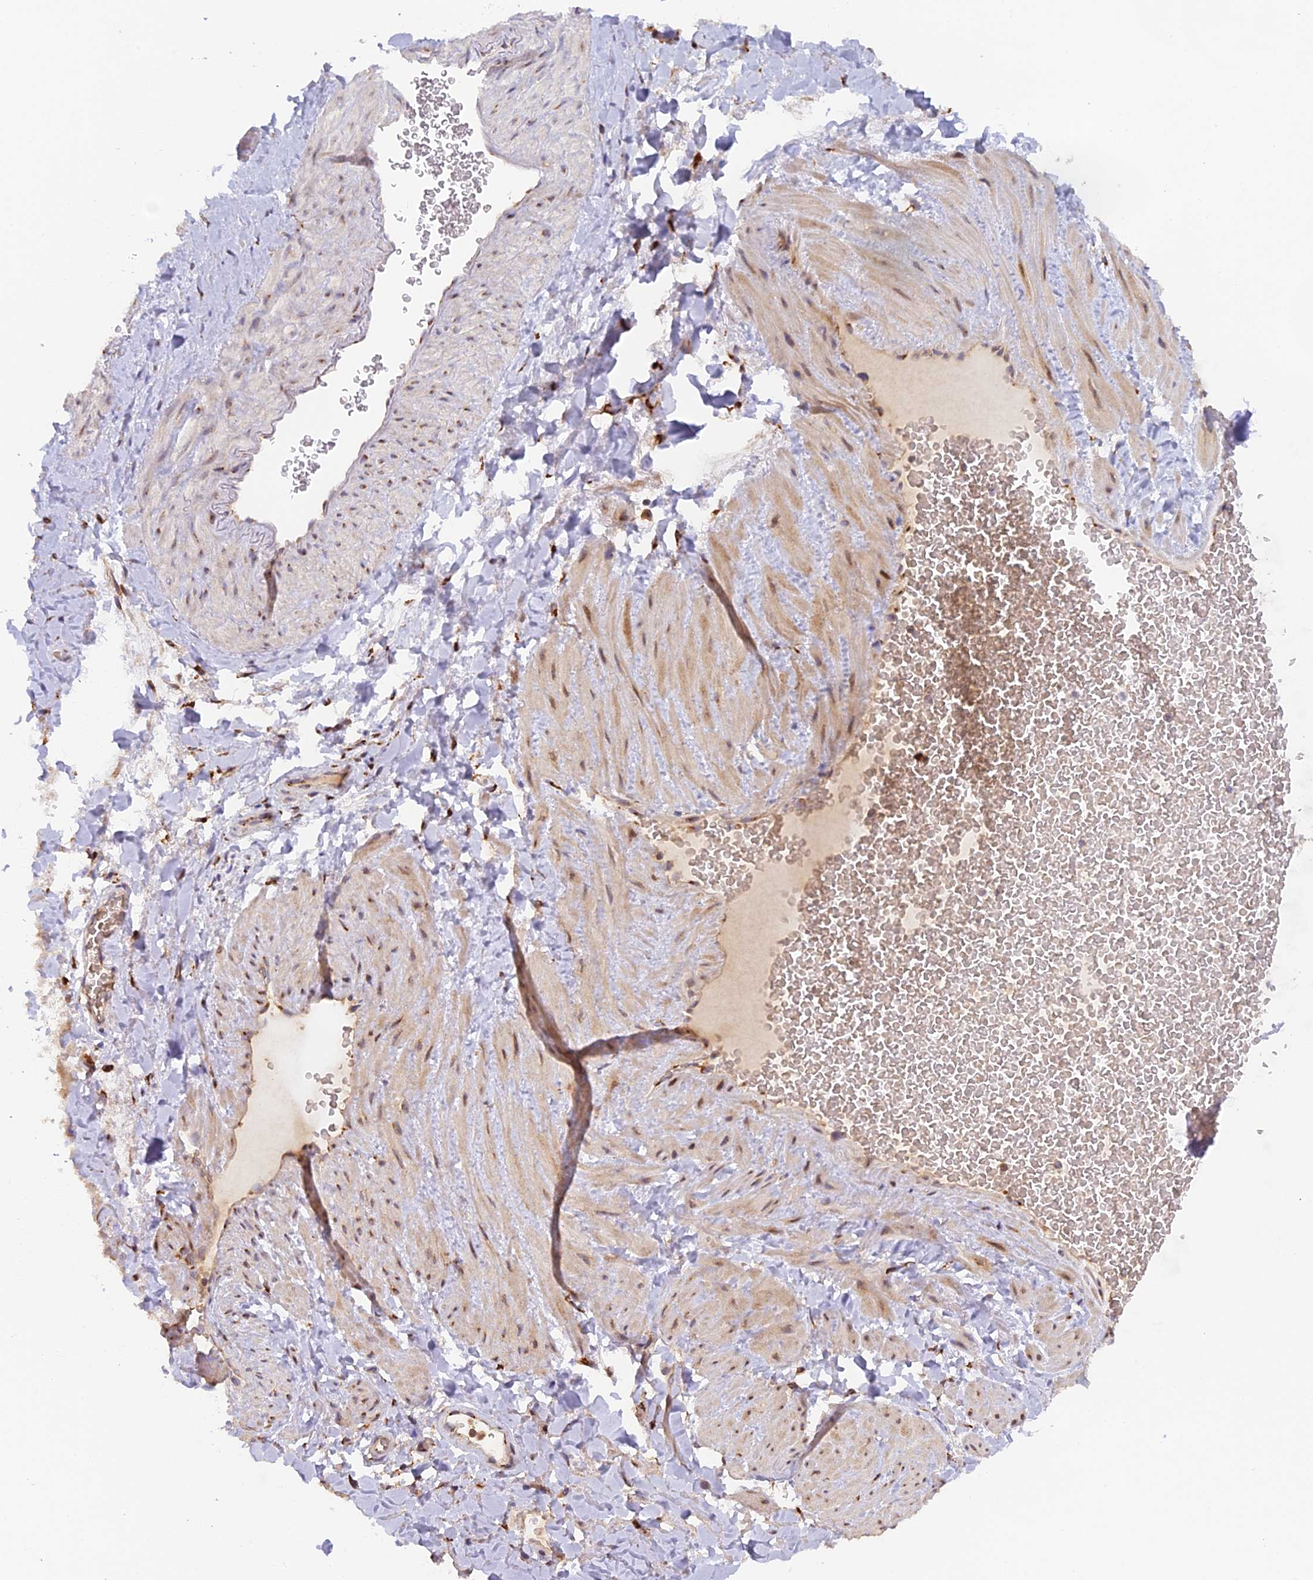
{"staining": {"intensity": "negative", "quantity": "none", "location": "none"}, "tissue": "adipose tissue", "cell_type": "Adipocytes", "image_type": "normal", "snomed": [{"axis": "morphology", "description": "Normal tissue, NOS"}, {"axis": "topography", "description": "Soft tissue"}, {"axis": "topography", "description": "Vascular tissue"}], "caption": "Immunohistochemistry of unremarkable adipose tissue shows no positivity in adipocytes.", "gene": "SNX17", "patient": {"sex": "male", "age": 54}}